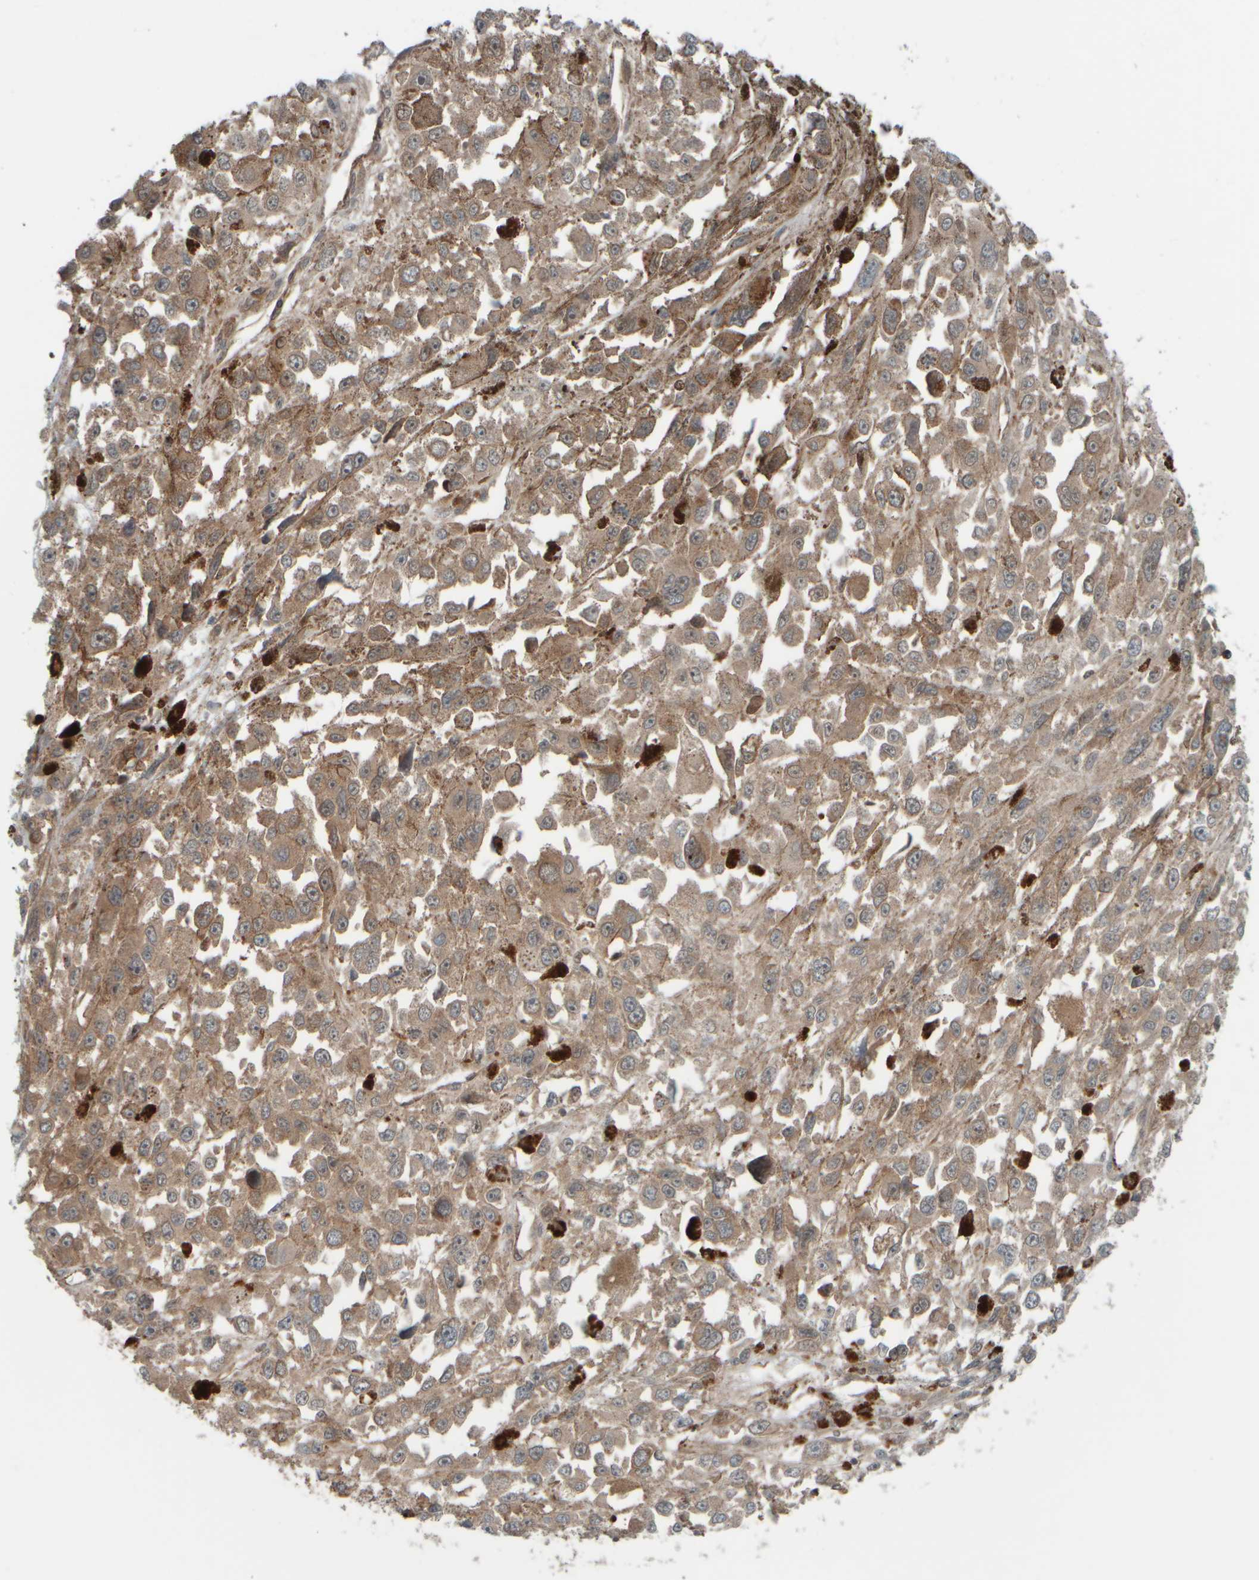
{"staining": {"intensity": "moderate", "quantity": ">75%", "location": "cytoplasmic/membranous"}, "tissue": "melanoma", "cell_type": "Tumor cells", "image_type": "cancer", "snomed": [{"axis": "morphology", "description": "Malignant melanoma, Metastatic site"}, {"axis": "topography", "description": "Lymph node"}], "caption": "Moderate cytoplasmic/membranous expression for a protein is identified in about >75% of tumor cells of melanoma using IHC.", "gene": "GIGYF1", "patient": {"sex": "male", "age": 59}}